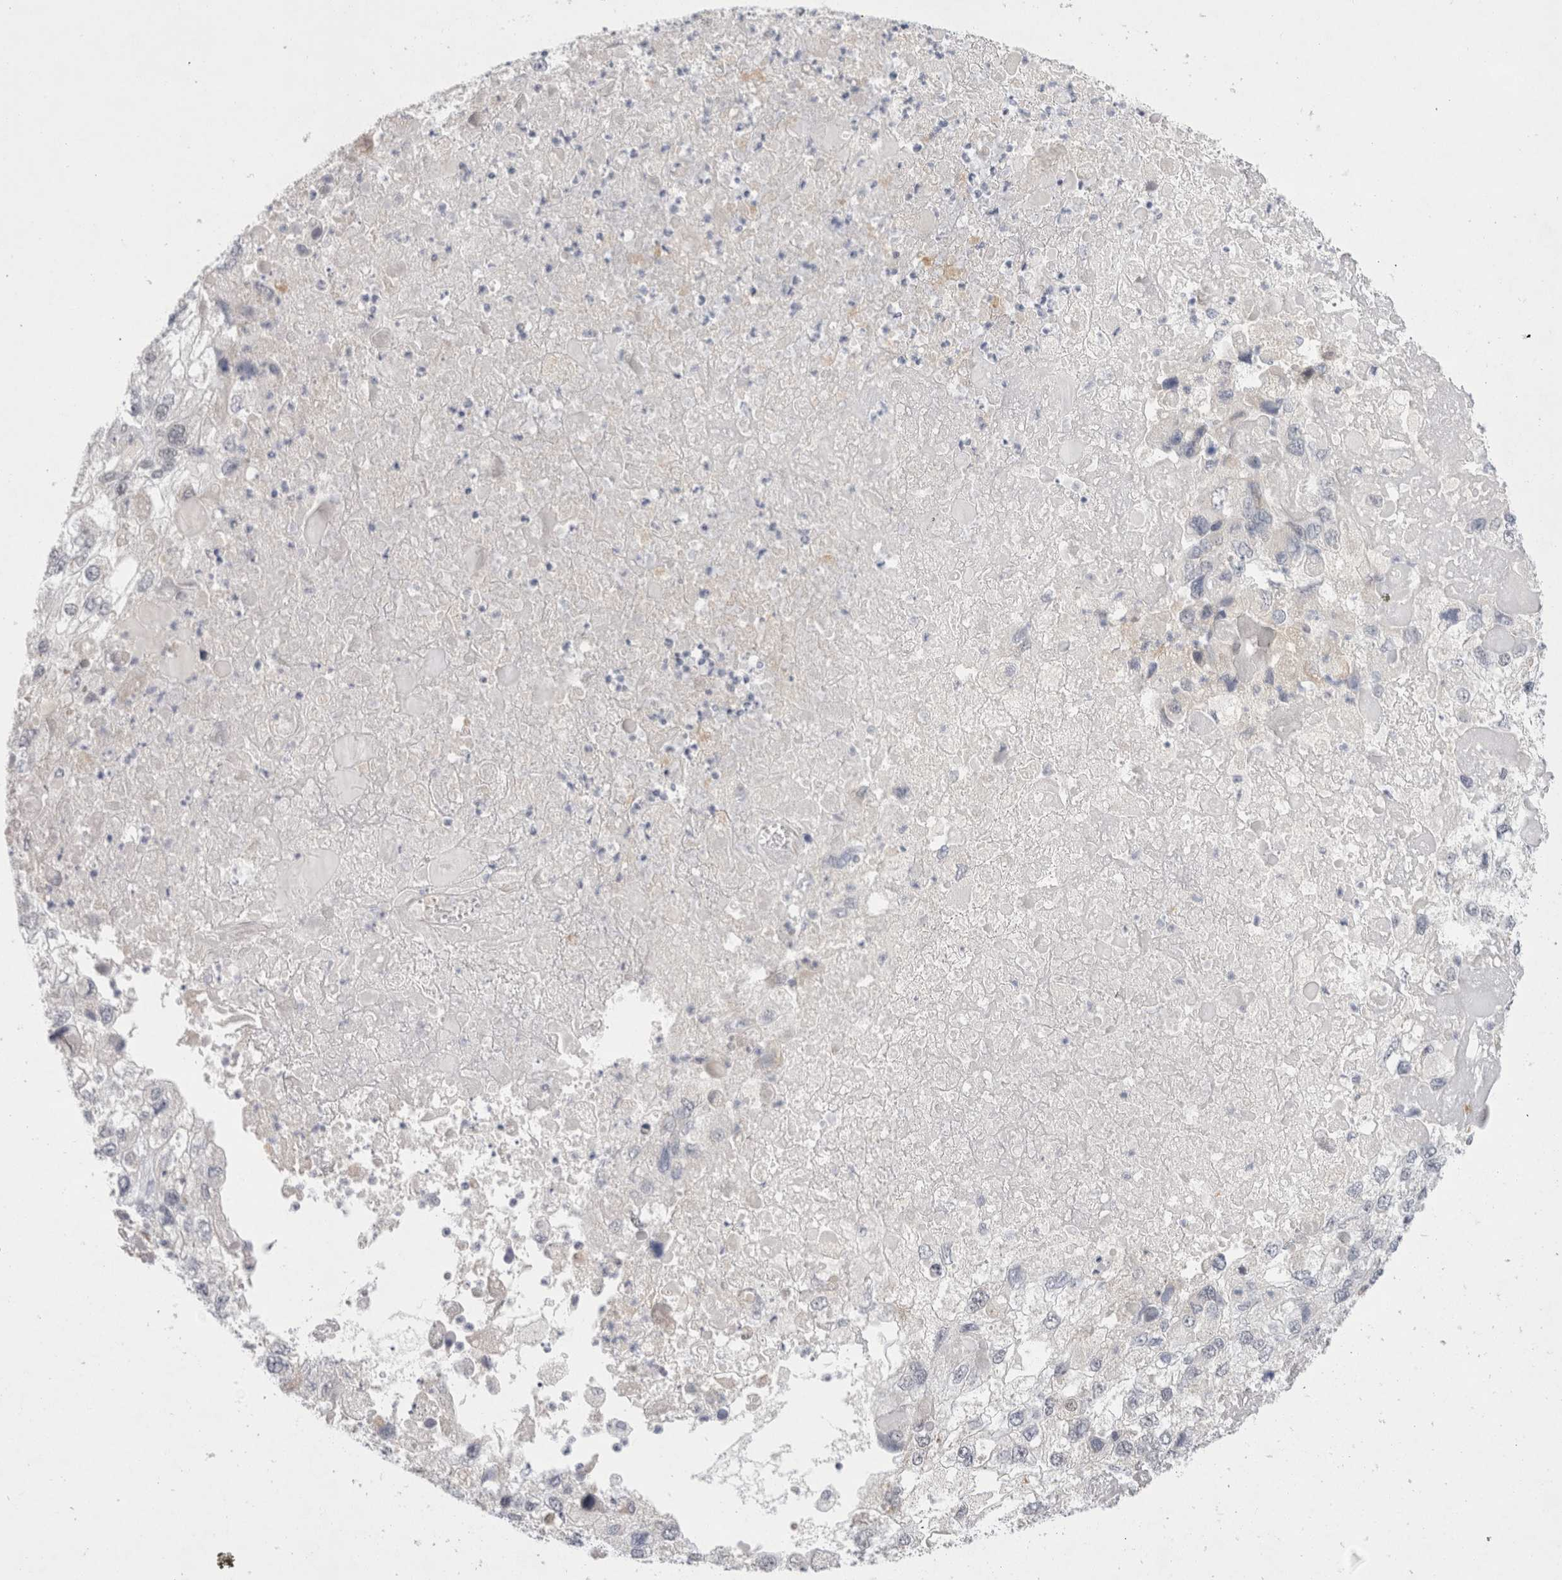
{"staining": {"intensity": "negative", "quantity": "none", "location": "none"}, "tissue": "endometrial cancer", "cell_type": "Tumor cells", "image_type": "cancer", "snomed": [{"axis": "morphology", "description": "Adenocarcinoma, NOS"}, {"axis": "topography", "description": "Endometrium"}], "caption": "Endometrial adenocarcinoma stained for a protein using immunohistochemistry reveals no staining tumor cells.", "gene": "TRMT1L", "patient": {"sex": "female", "age": 49}}